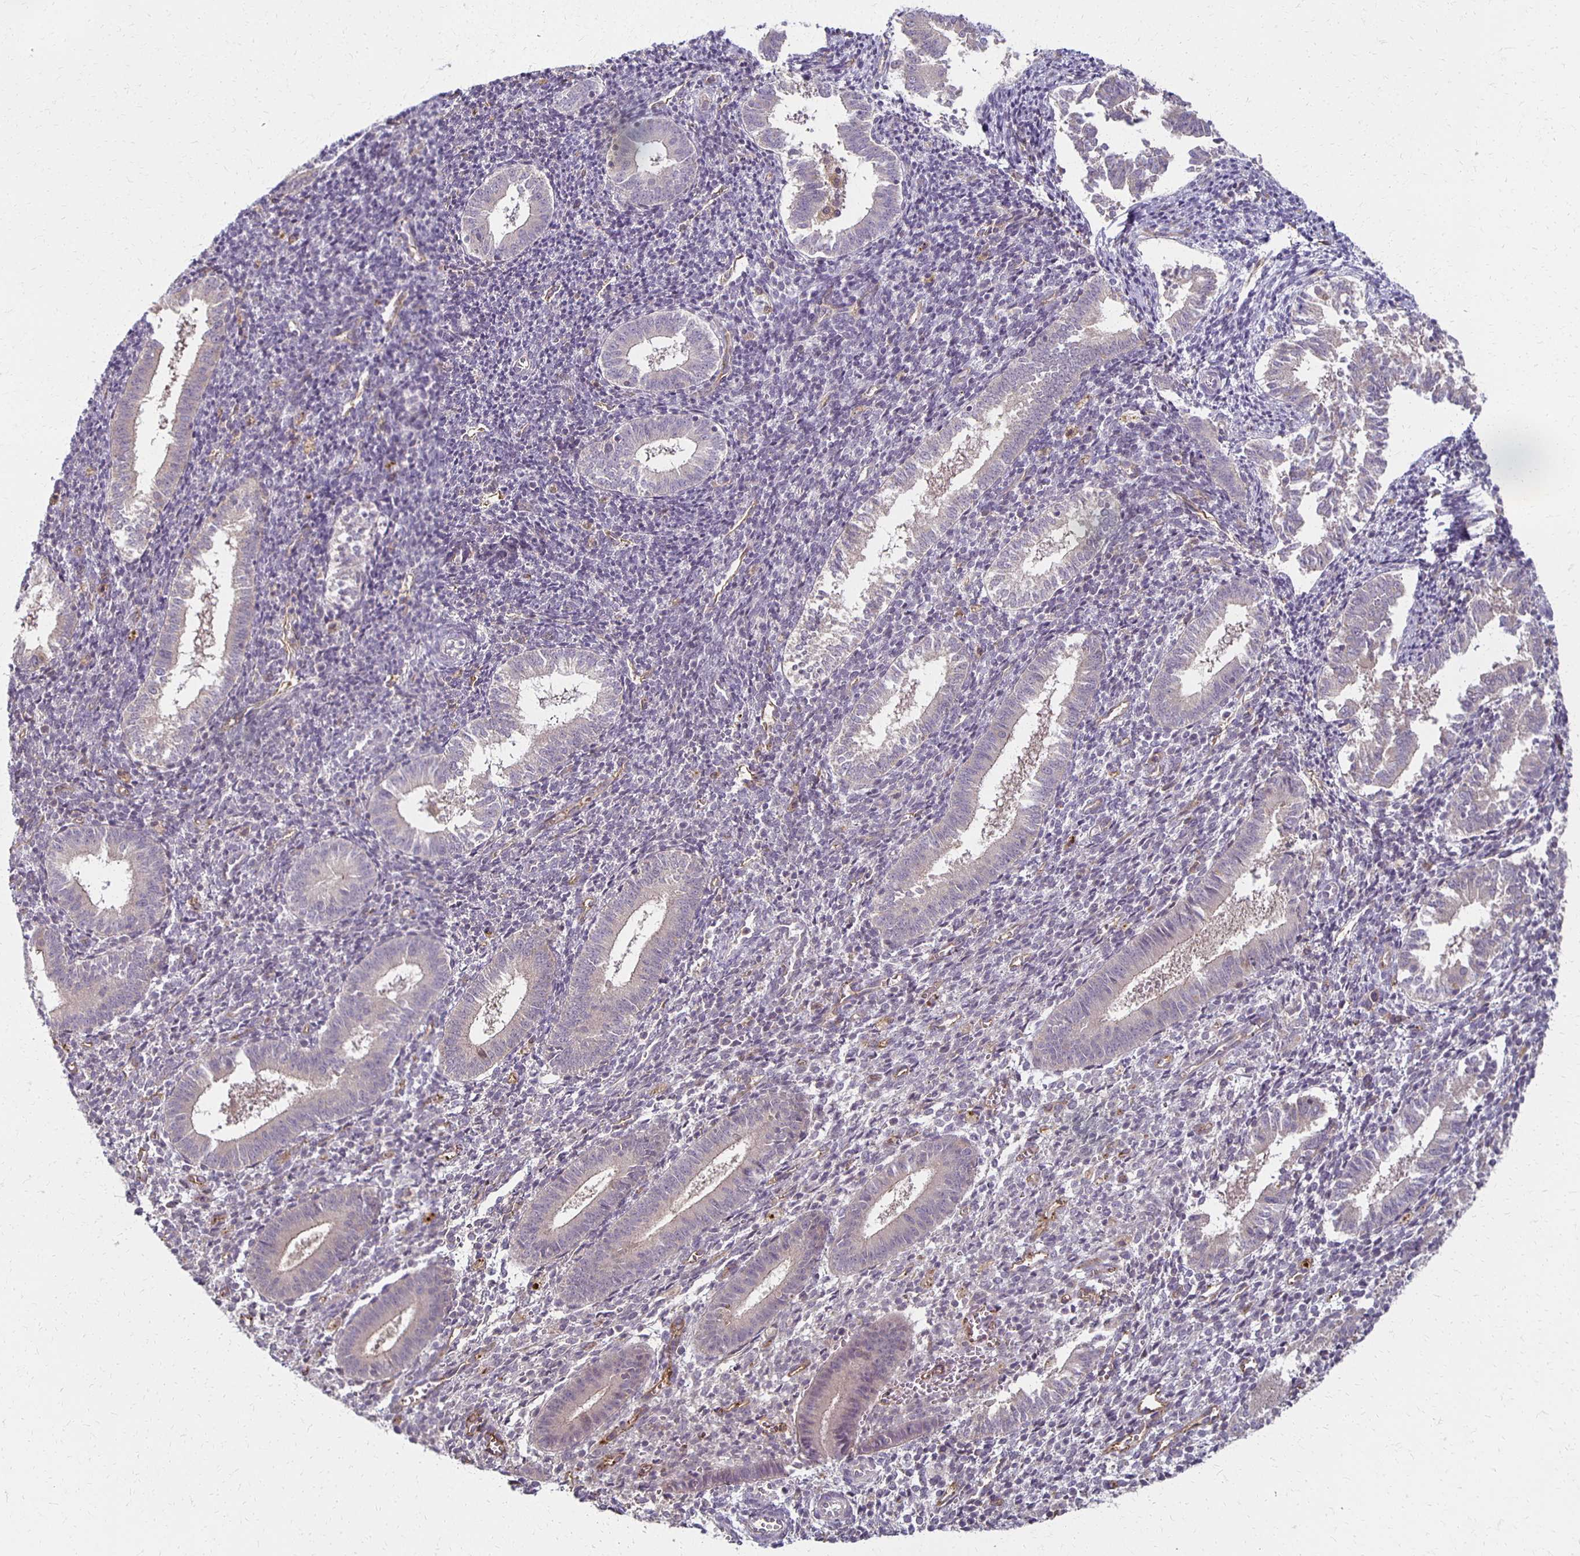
{"staining": {"intensity": "negative", "quantity": "none", "location": "none"}, "tissue": "endometrium", "cell_type": "Cells in endometrial stroma", "image_type": "normal", "snomed": [{"axis": "morphology", "description": "Normal tissue, NOS"}, {"axis": "topography", "description": "Endometrium"}], "caption": "DAB (3,3'-diaminobenzidine) immunohistochemical staining of unremarkable human endometrium exhibits no significant staining in cells in endometrial stroma.", "gene": "GPX4", "patient": {"sex": "female", "age": 25}}